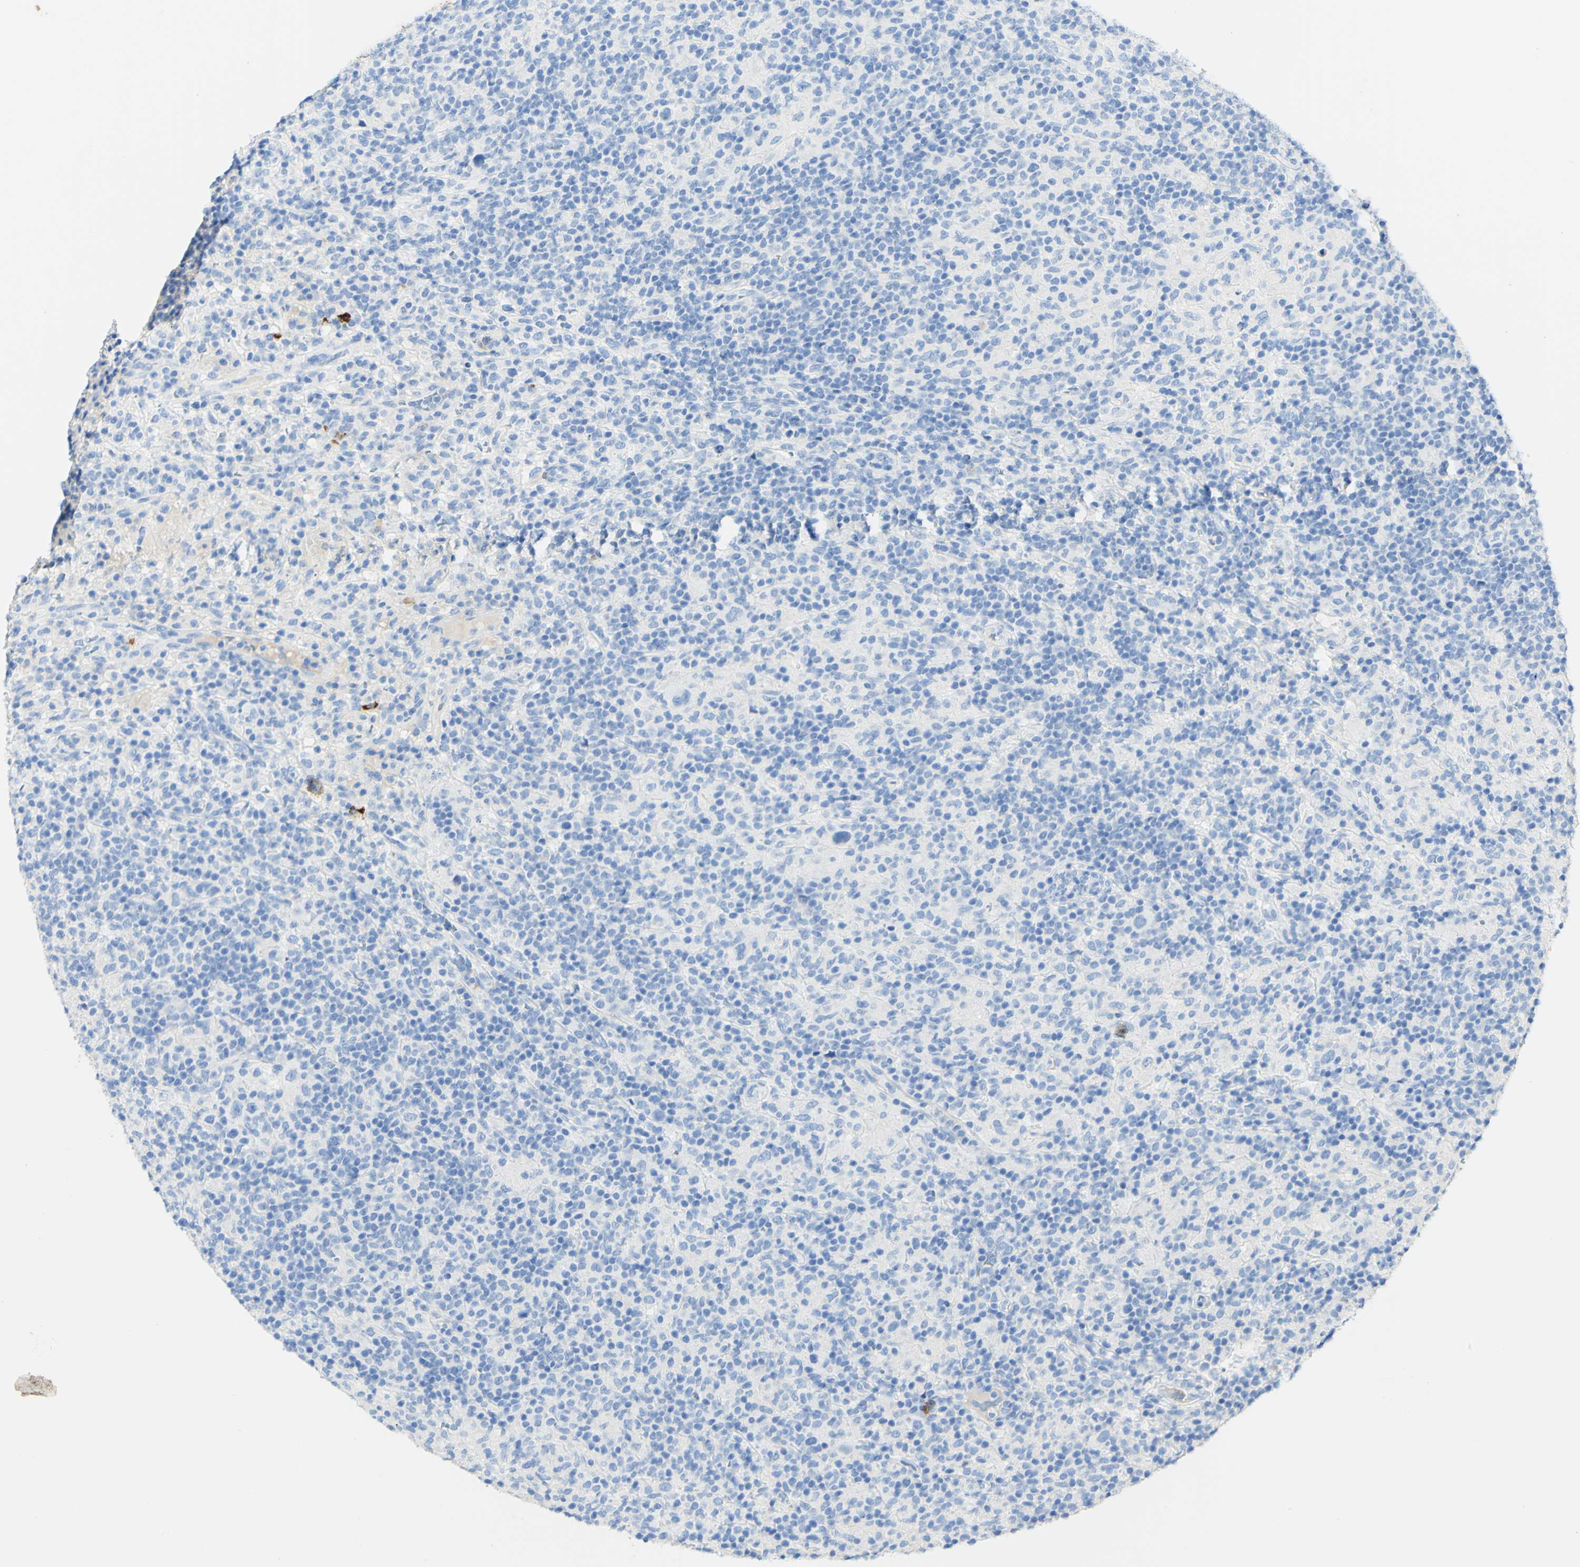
{"staining": {"intensity": "negative", "quantity": "none", "location": "none"}, "tissue": "lymphoma", "cell_type": "Tumor cells", "image_type": "cancer", "snomed": [{"axis": "morphology", "description": "Hodgkin's disease, NOS"}, {"axis": "topography", "description": "Lymph node"}], "caption": "High magnification brightfield microscopy of Hodgkin's disease stained with DAB (3,3'-diaminobenzidine) (brown) and counterstained with hematoxylin (blue): tumor cells show no significant staining.", "gene": "PIGR", "patient": {"sex": "male", "age": 70}}